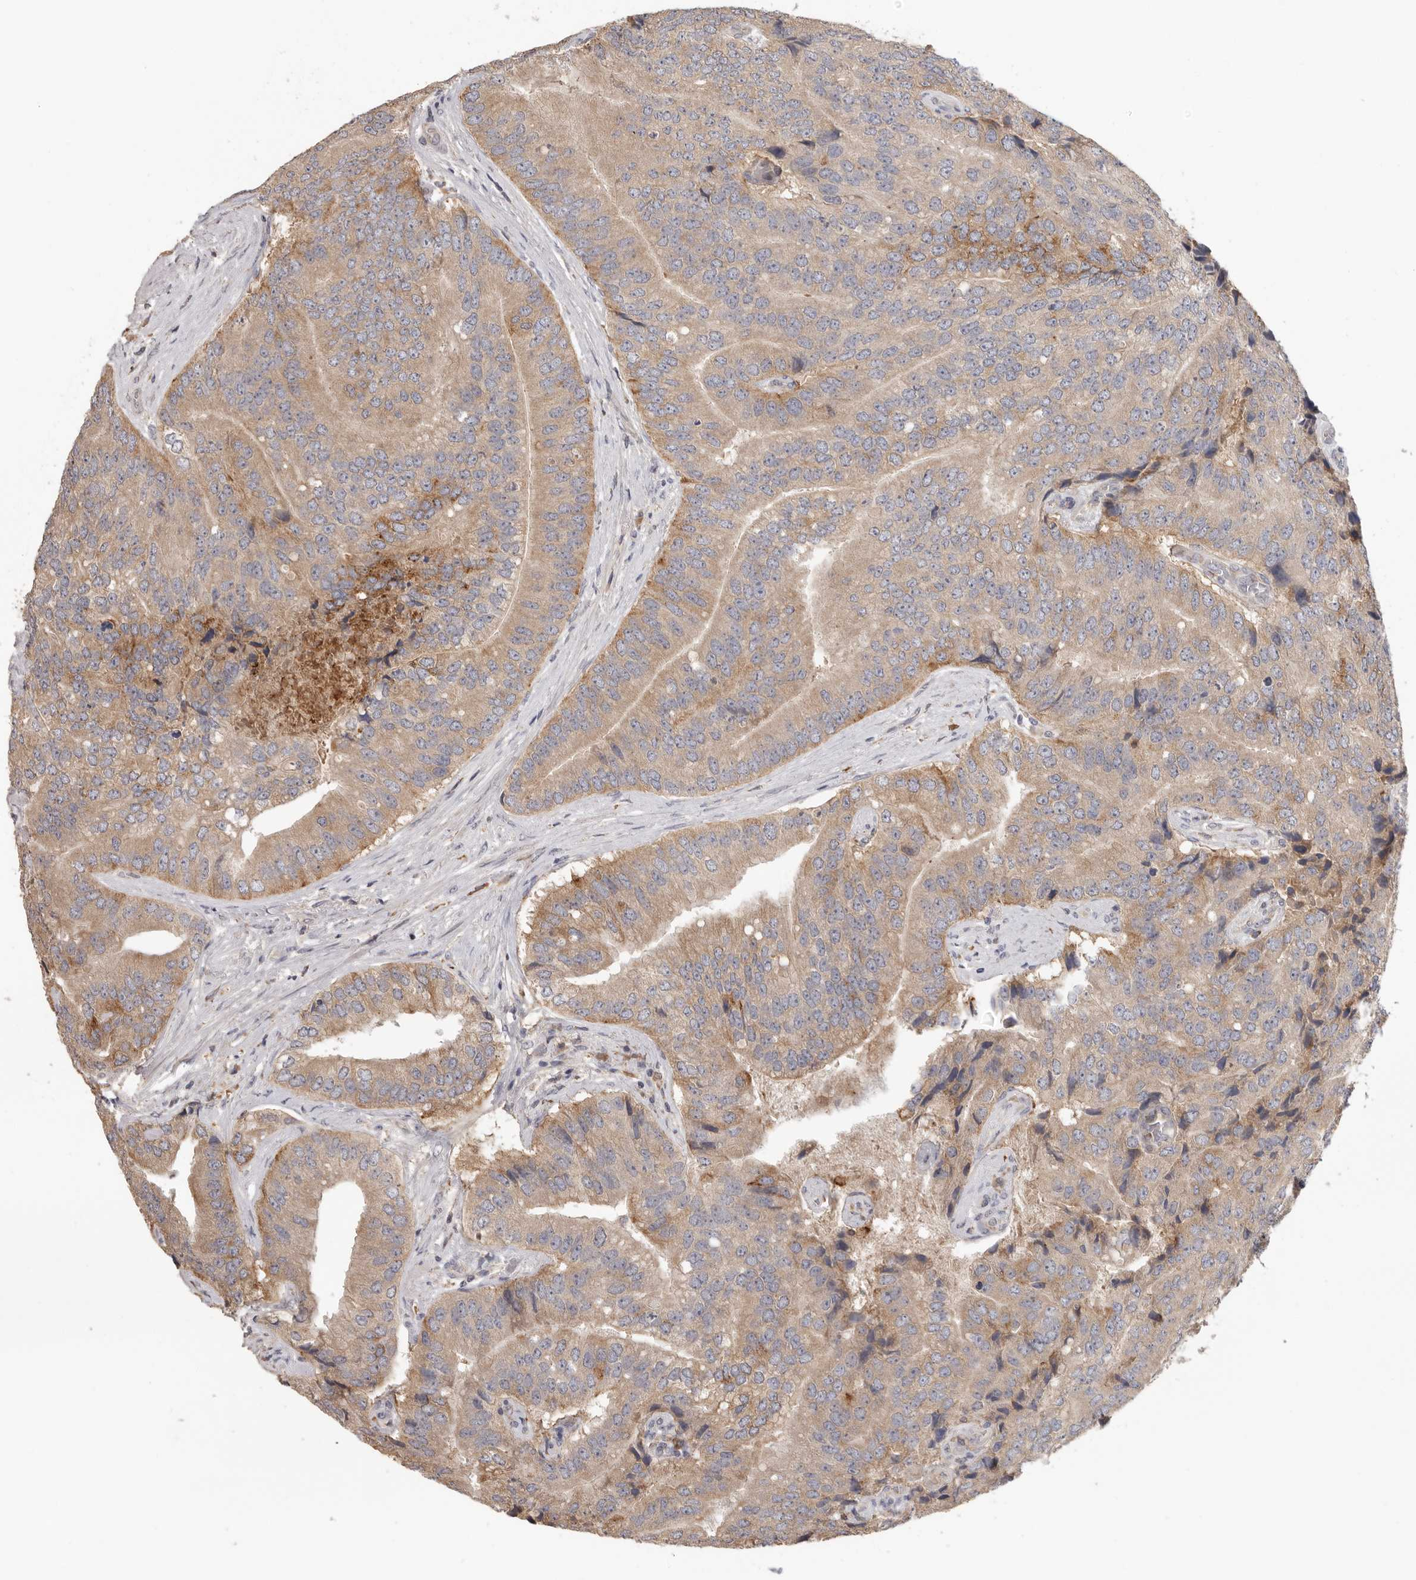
{"staining": {"intensity": "moderate", "quantity": ">75%", "location": "cytoplasmic/membranous"}, "tissue": "prostate cancer", "cell_type": "Tumor cells", "image_type": "cancer", "snomed": [{"axis": "morphology", "description": "Adenocarcinoma, High grade"}, {"axis": "topography", "description": "Prostate"}], "caption": "Human prostate adenocarcinoma (high-grade) stained with a brown dye demonstrates moderate cytoplasmic/membranous positive expression in about >75% of tumor cells.", "gene": "TFRC", "patient": {"sex": "male", "age": 70}}